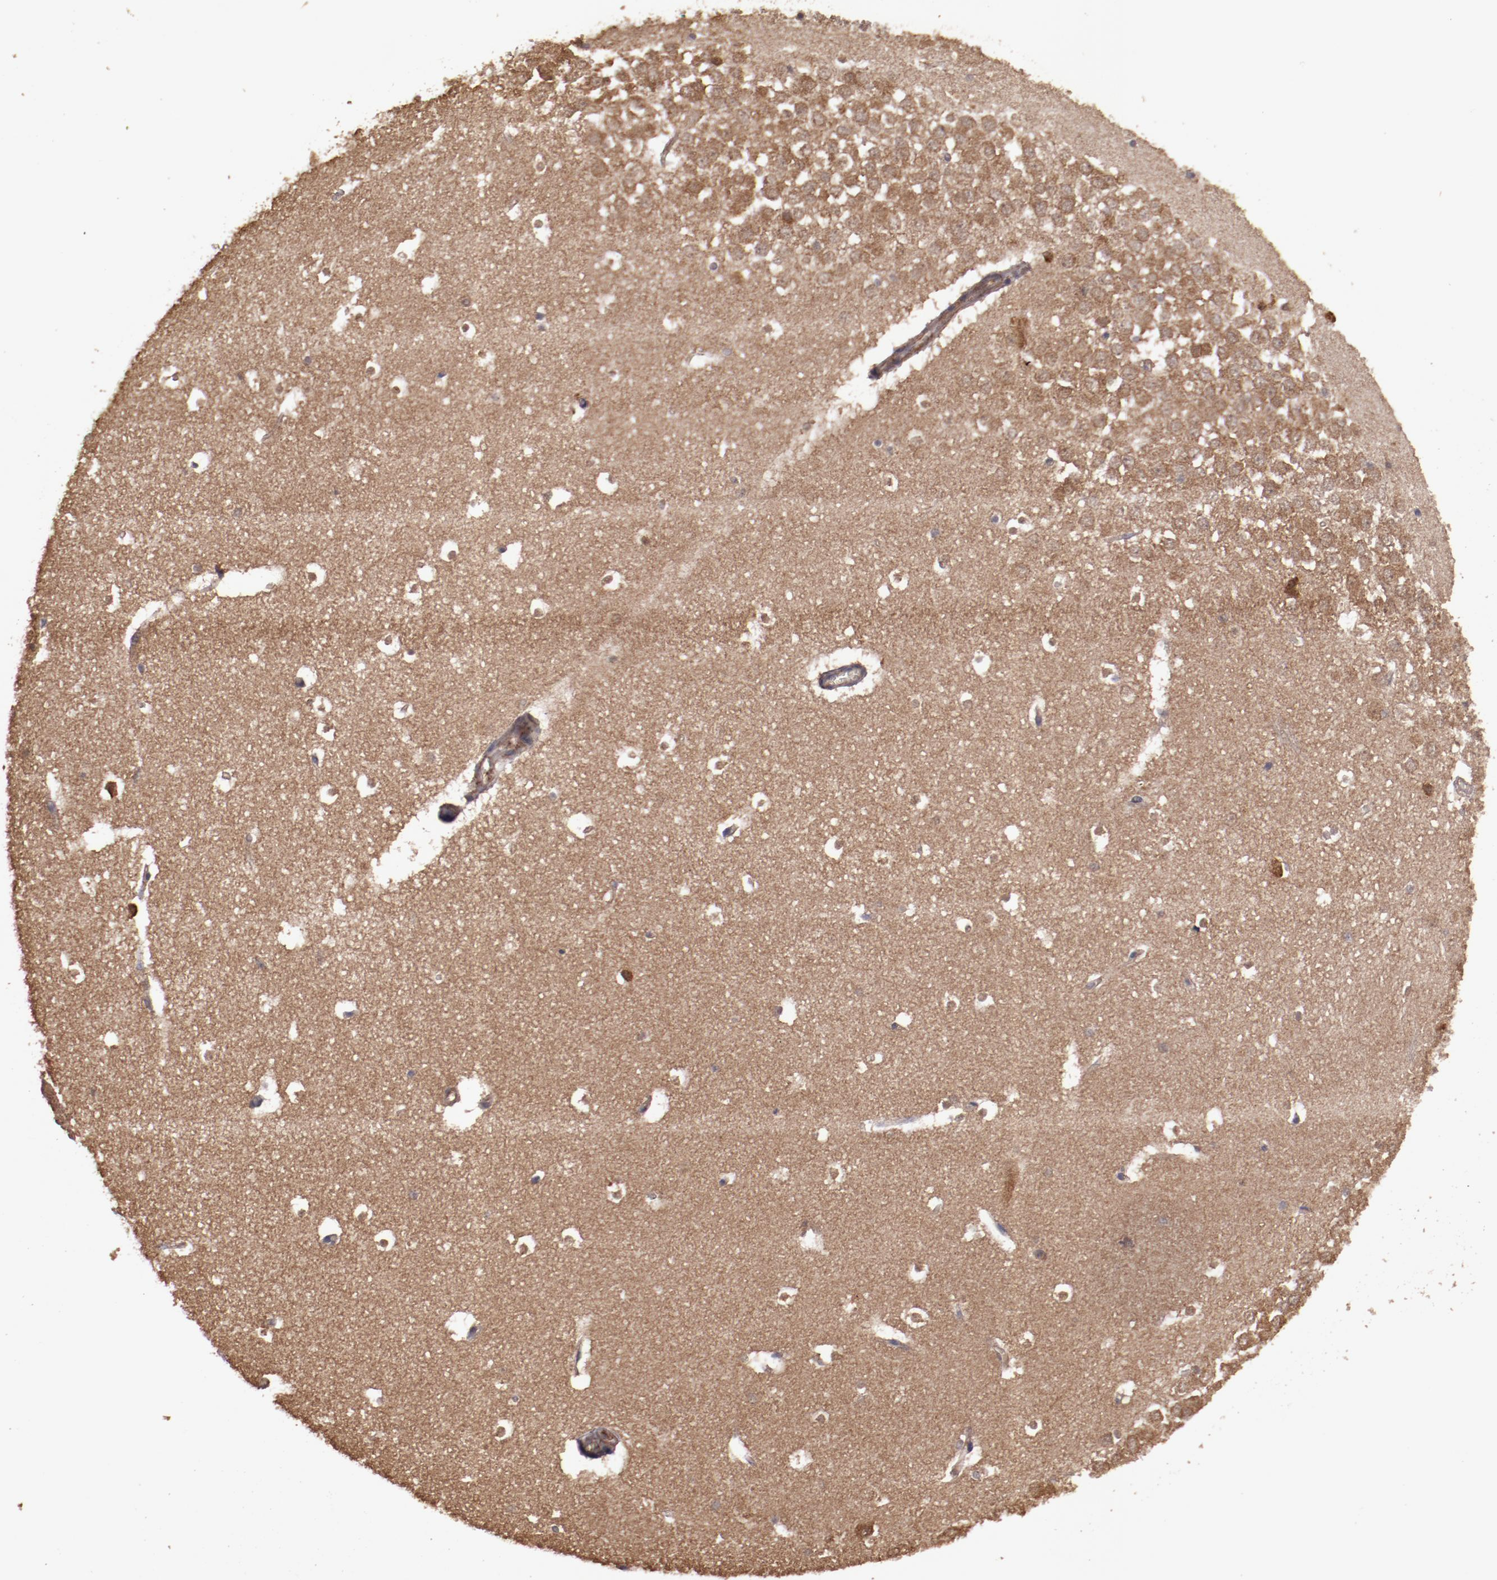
{"staining": {"intensity": "moderate", "quantity": ">75%", "location": "cytoplasmic/membranous"}, "tissue": "hippocampus", "cell_type": "Glial cells", "image_type": "normal", "snomed": [{"axis": "morphology", "description": "Normal tissue, NOS"}, {"axis": "topography", "description": "Hippocampus"}], "caption": "Immunohistochemical staining of benign hippocampus shows >75% levels of moderate cytoplasmic/membranous protein expression in approximately >75% of glial cells. The protein of interest is stained brown, and the nuclei are stained in blue (DAB (3,3'-diaminobenzidine) IHC with brightfield microscopy, high magnification).", "gene": "TXNDC16", "patient": {"sex": "male", "age": 45}}